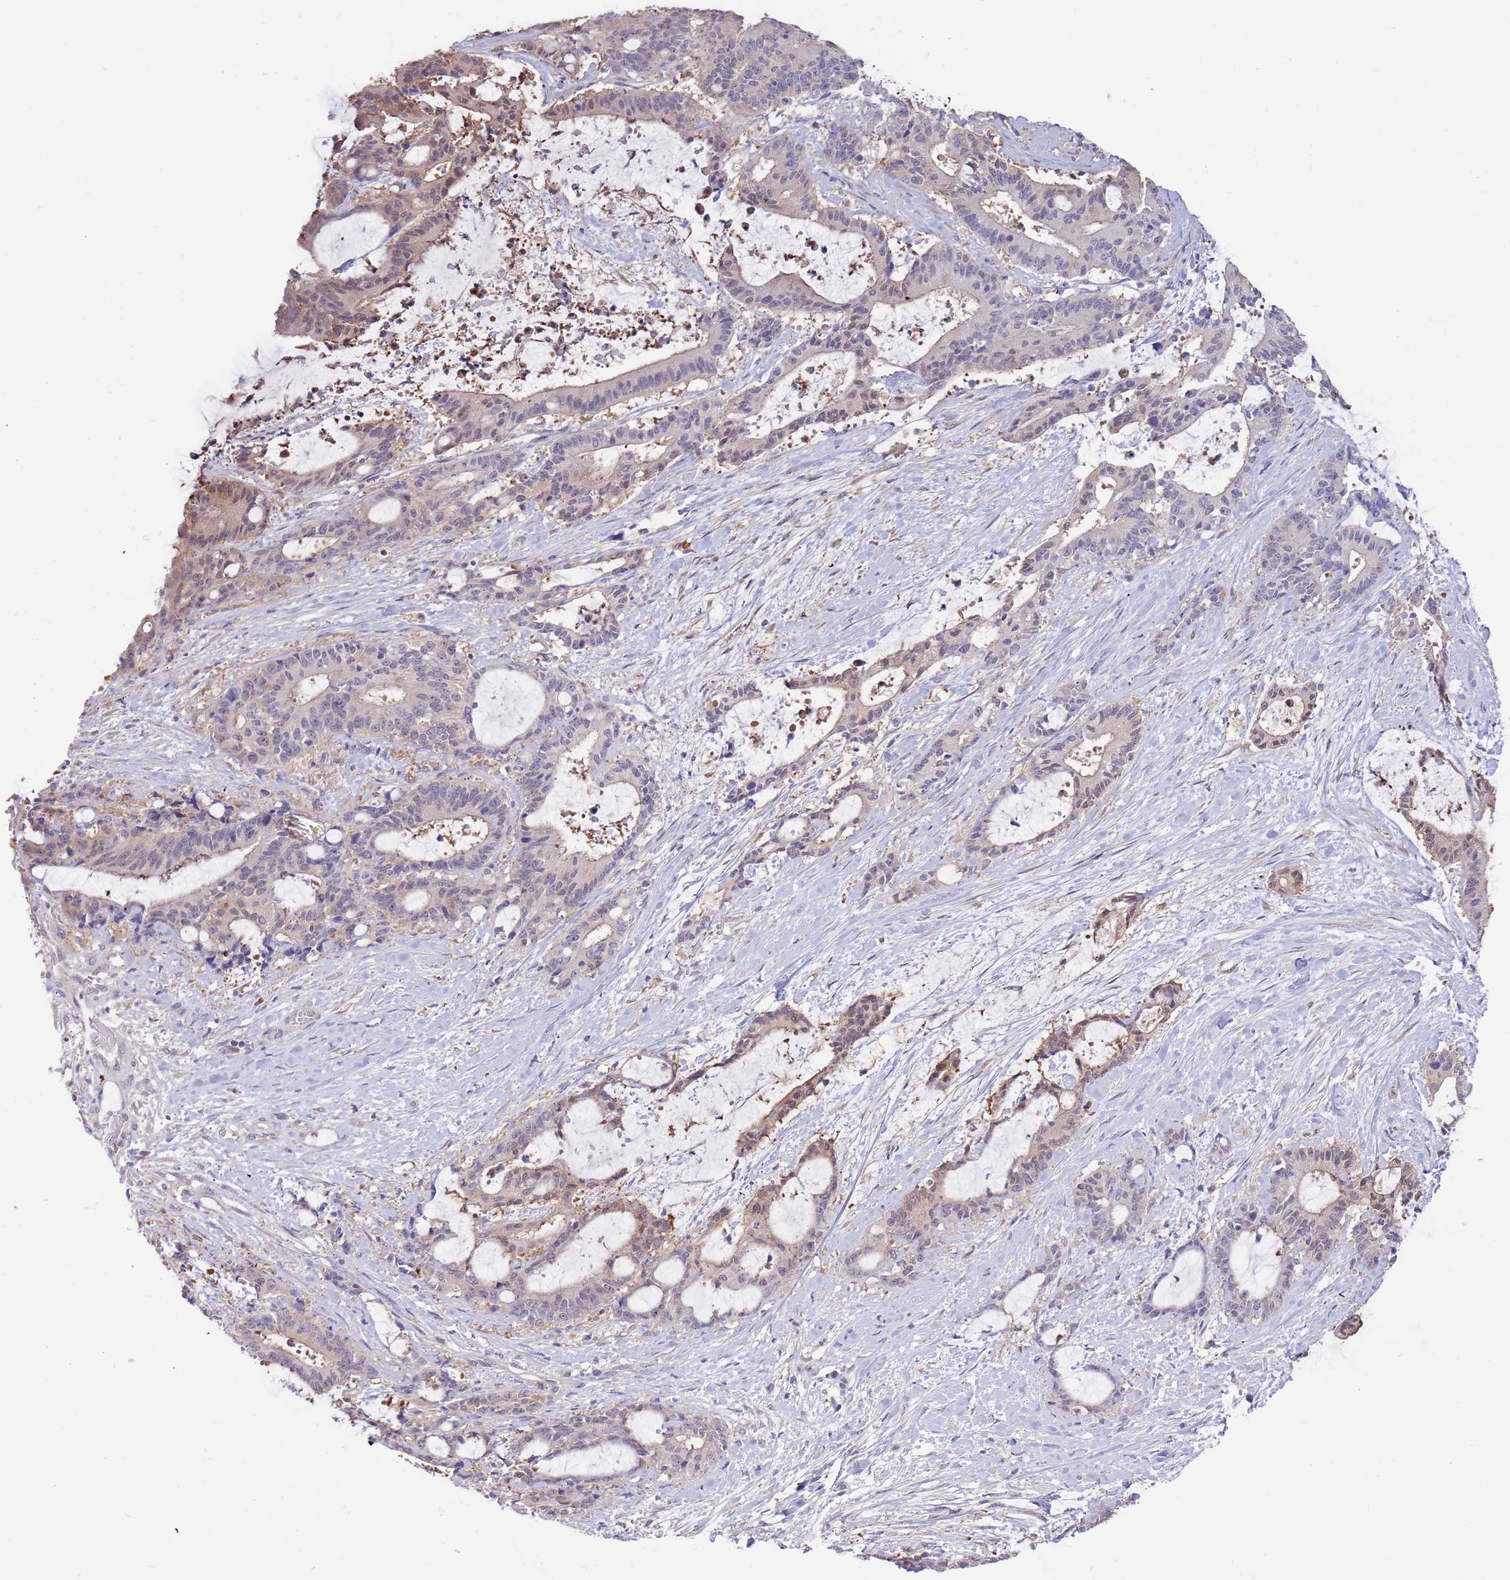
{"staining": {"intensity": "weak", "quantity": "25%-75%", "location": "cytoplasmic/membranous,nuclear"}, "tissue": "liver cancer", "cell_type": "Tumor cells", "image_type": "cancer", "snomed": [{"axis": "morphology", "description": "Normal tissue, NOS"}, {"axis": "morphology", "description": "Cholangiocarcinoma"}, {"axis": "topography", "description": "Liver"}, {"axis": "topography", "description": "Peripheral nerve tissue"}], "caption": "Human liver cancer (cholangiocarcinoma) stained with a protein marker exhibits weak staining in tumor cells.", "gene": "AP5S1", "patient": {"sex": "female", "age": 73}}